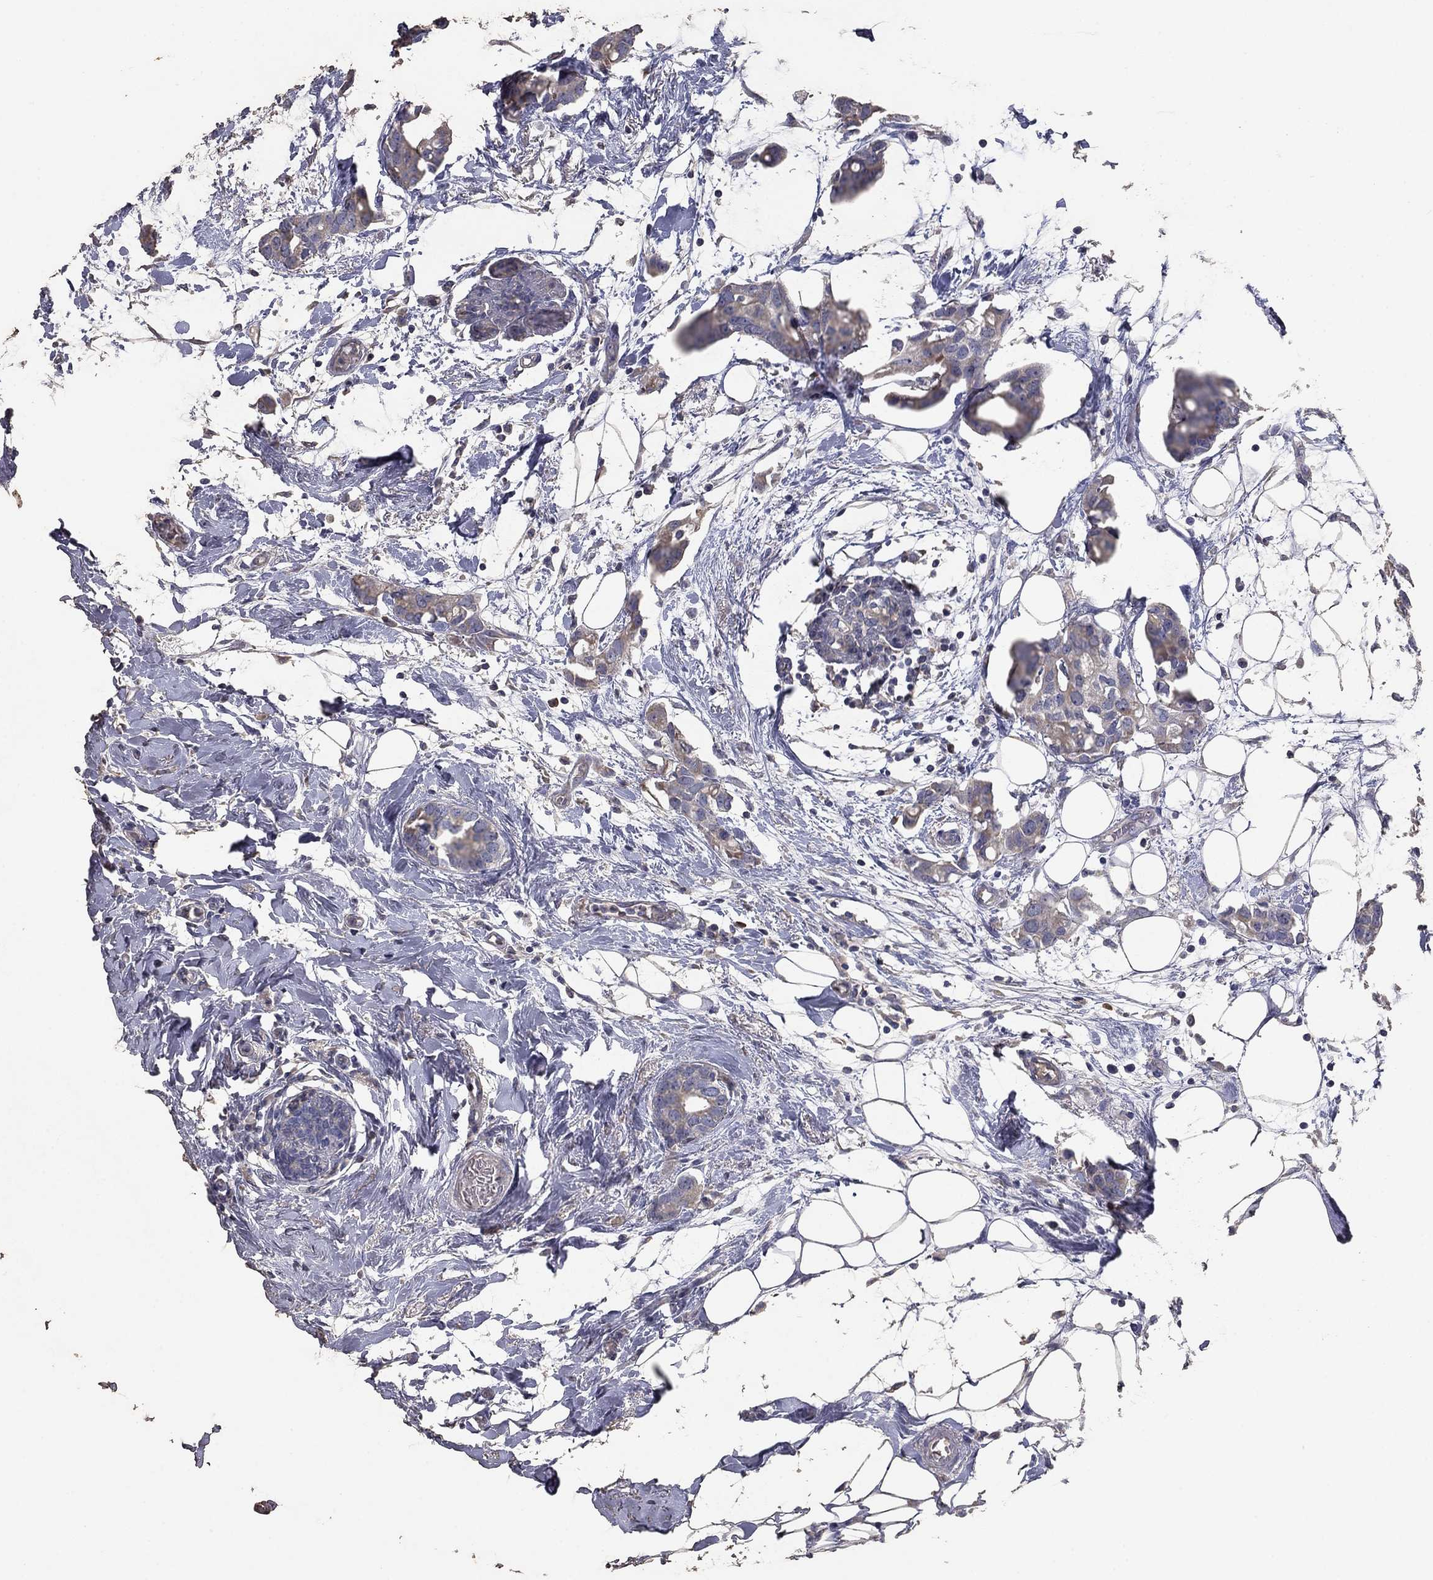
{"staining": {"intensity": "negative", "quantity": "none", "location": "none"}, "tissue": "breast cancer", "cell_type": "Tumor cells", "image_type": "cancer", "snomed": [{"axis": "morphology", "description": "Duct carcinoma"}, {"axis": "topography", "description": "Breast"}], "caption": "Immunohistochemistry photomicrograph of neoplastic tissue: breast cancer stained with DAB (3,3'-diaminobenzidine) displays no significant protein staining in tumor cells. The staining is performed using DAB (3,3'-diaminobenzidine) brown chromogen with nuclei counter-stained in using hematoxylin.", "gene": "PTGDS", "patient": {"sex": "female", "age": 83}}